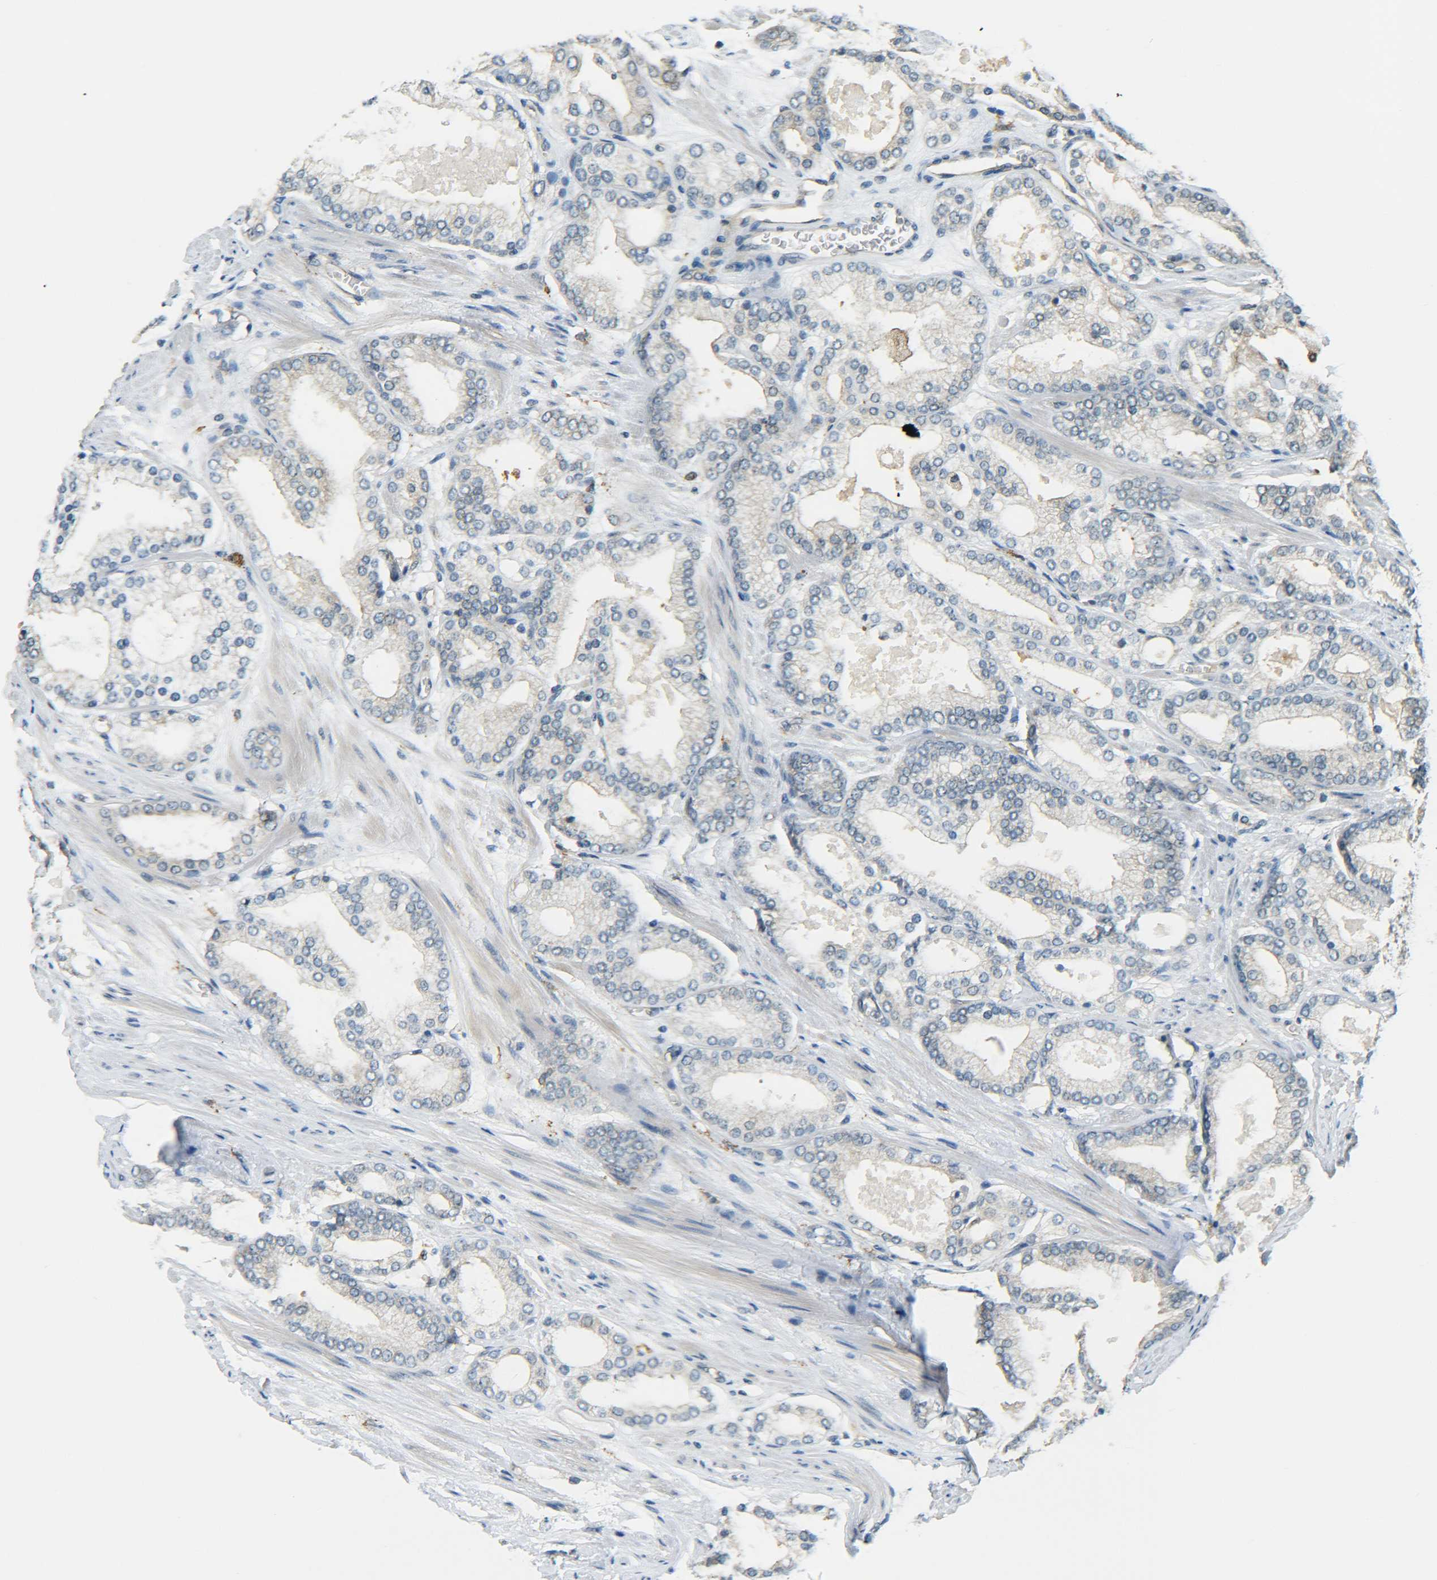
{"staining": {"intensity": "negative", "quantity": "none", "location": "none"}, "tissue": "prostate cancer", "cell_type": "Tumor cells", "image_type": "cancer", "snomed": [{"axis": "morphology", "description": "Adenocarcinoma, High grade"}, {"axis": "topography", "description": "Prostate"}], "caption": "Tumor cells are negative for protein expression in human prostate cancer.", "gene": "DAB2", "patient": {"sex": "male", "age": 61}}